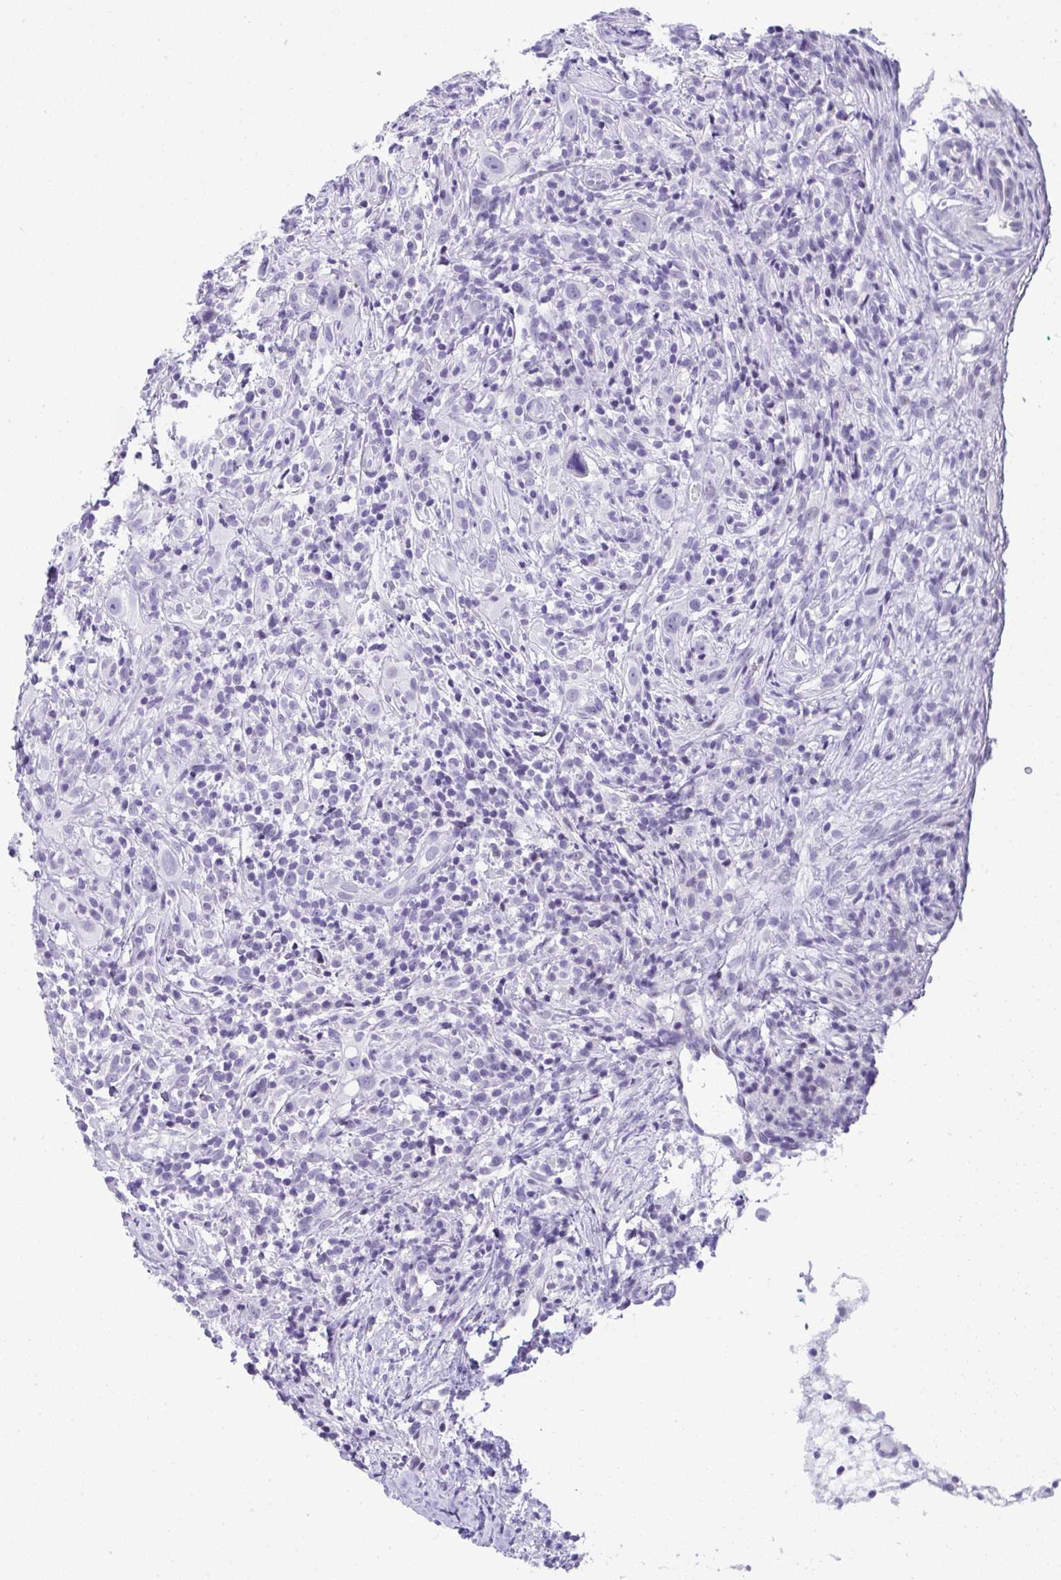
{"staining": {"intensity": "negative", "quantity": "none", "location": "none"}, "tissue": "head and neck cancer", "cell_type": "Tumor cells", "image_type": "cancer", "snomed": [{"axis": "morphology", "description": "Squamous cell carcinoma, NOS"}, {"axis": "topography", "description": "Head-Neck"}], "caption": "Immunohistochemistry (IHC) micrograph of head and neck cancer stained for a protein (brown), which reveals no staining in tumor cells.", "gene": "RNF183", "patient": {"sex": "female", "age": 95}}